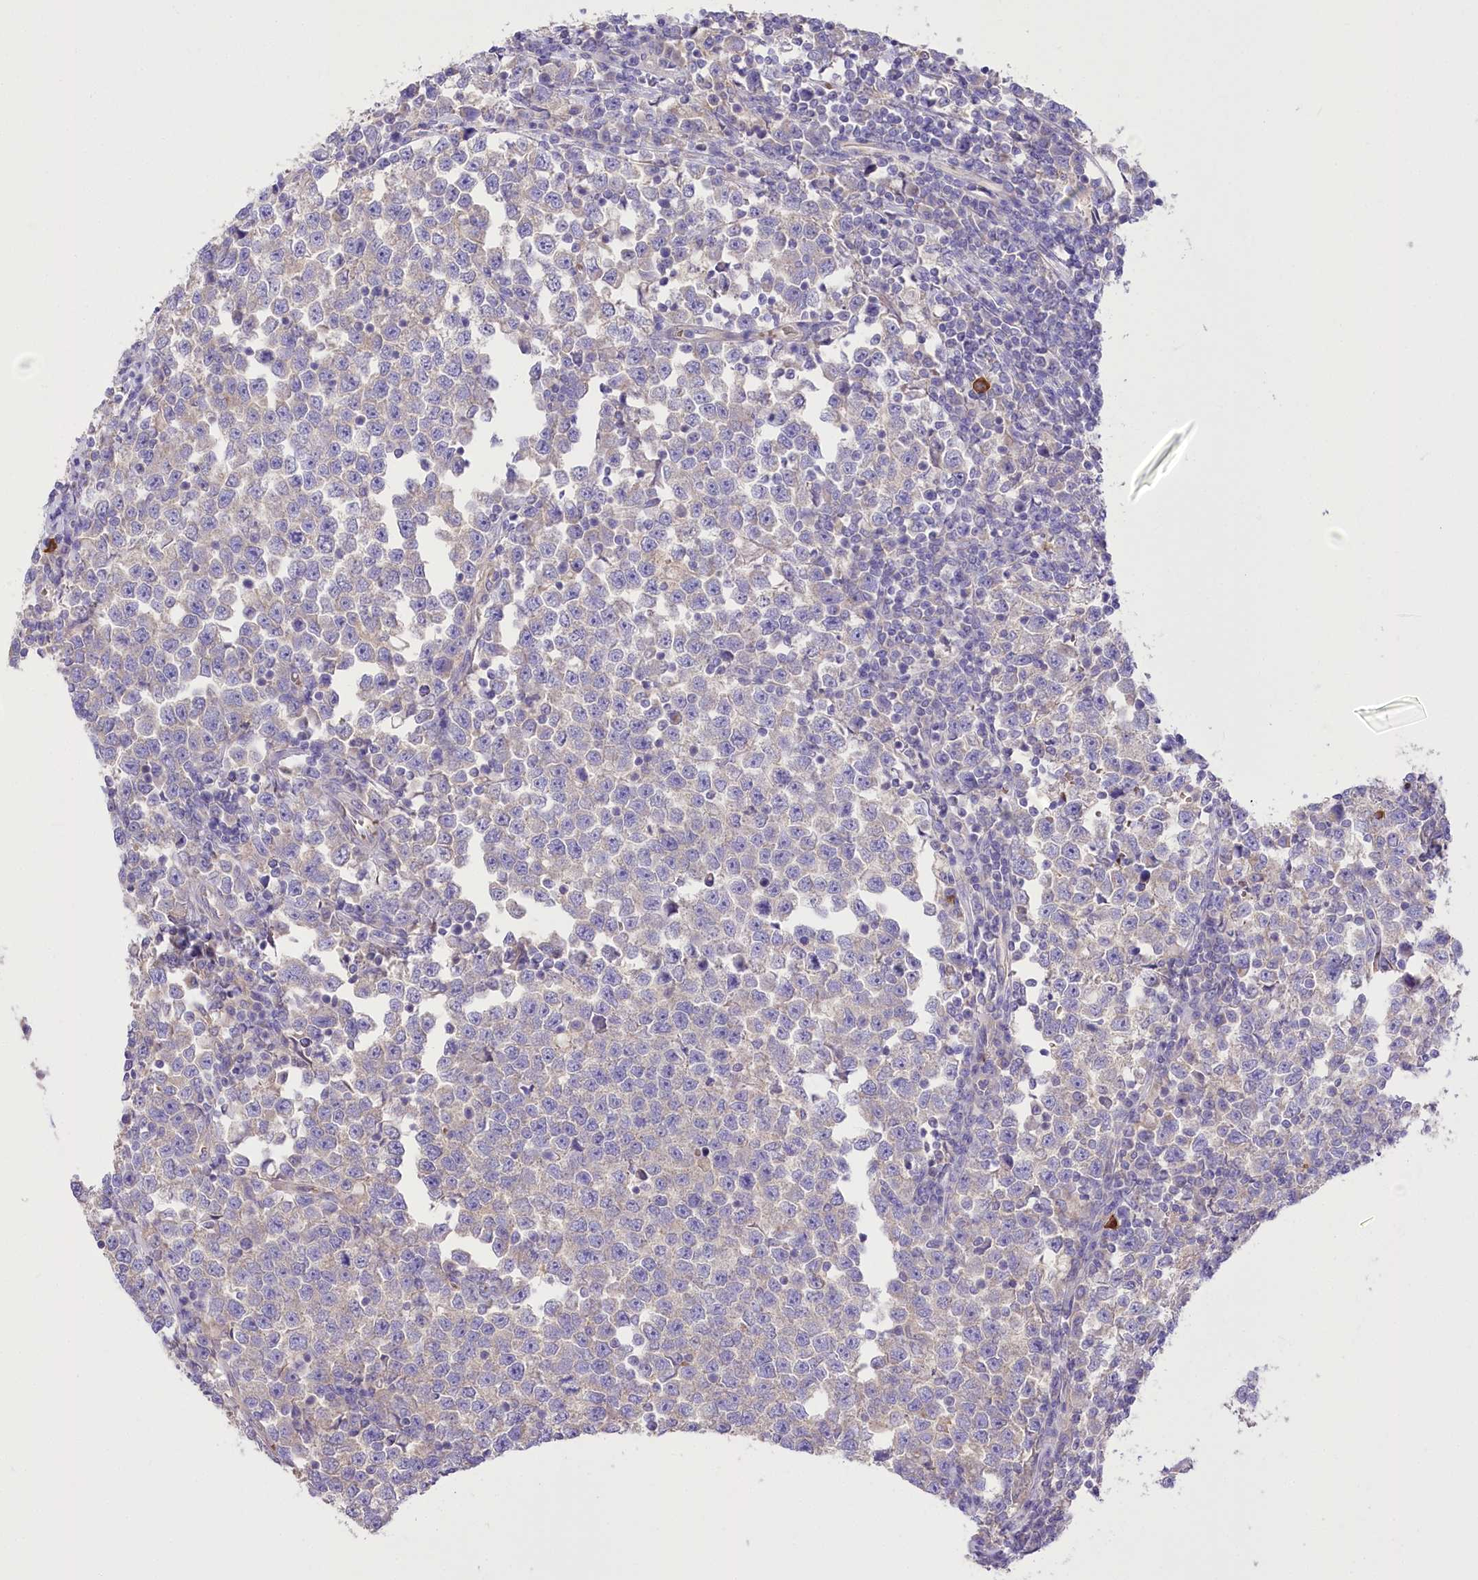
{"staining": {"intensity": "negative", "quantity": "none", "location": "none"}, "tissue": "testis cancer", "cell_type": "Tumor cells", "image_type": "cancer", "snomed": [{"axis": "morphology", "description": "Normal tissue, NOS"}, {"axis": "morphology", "description": "Seminoma, NOS"}, {"axis": "topography", "description": "Testis"}], "caption": "Tumor cells are negative for brown protein staining in testis cancer (seminoma).", "gene": "PRSS53", "patient": {"sex": "male", "age": 43}}